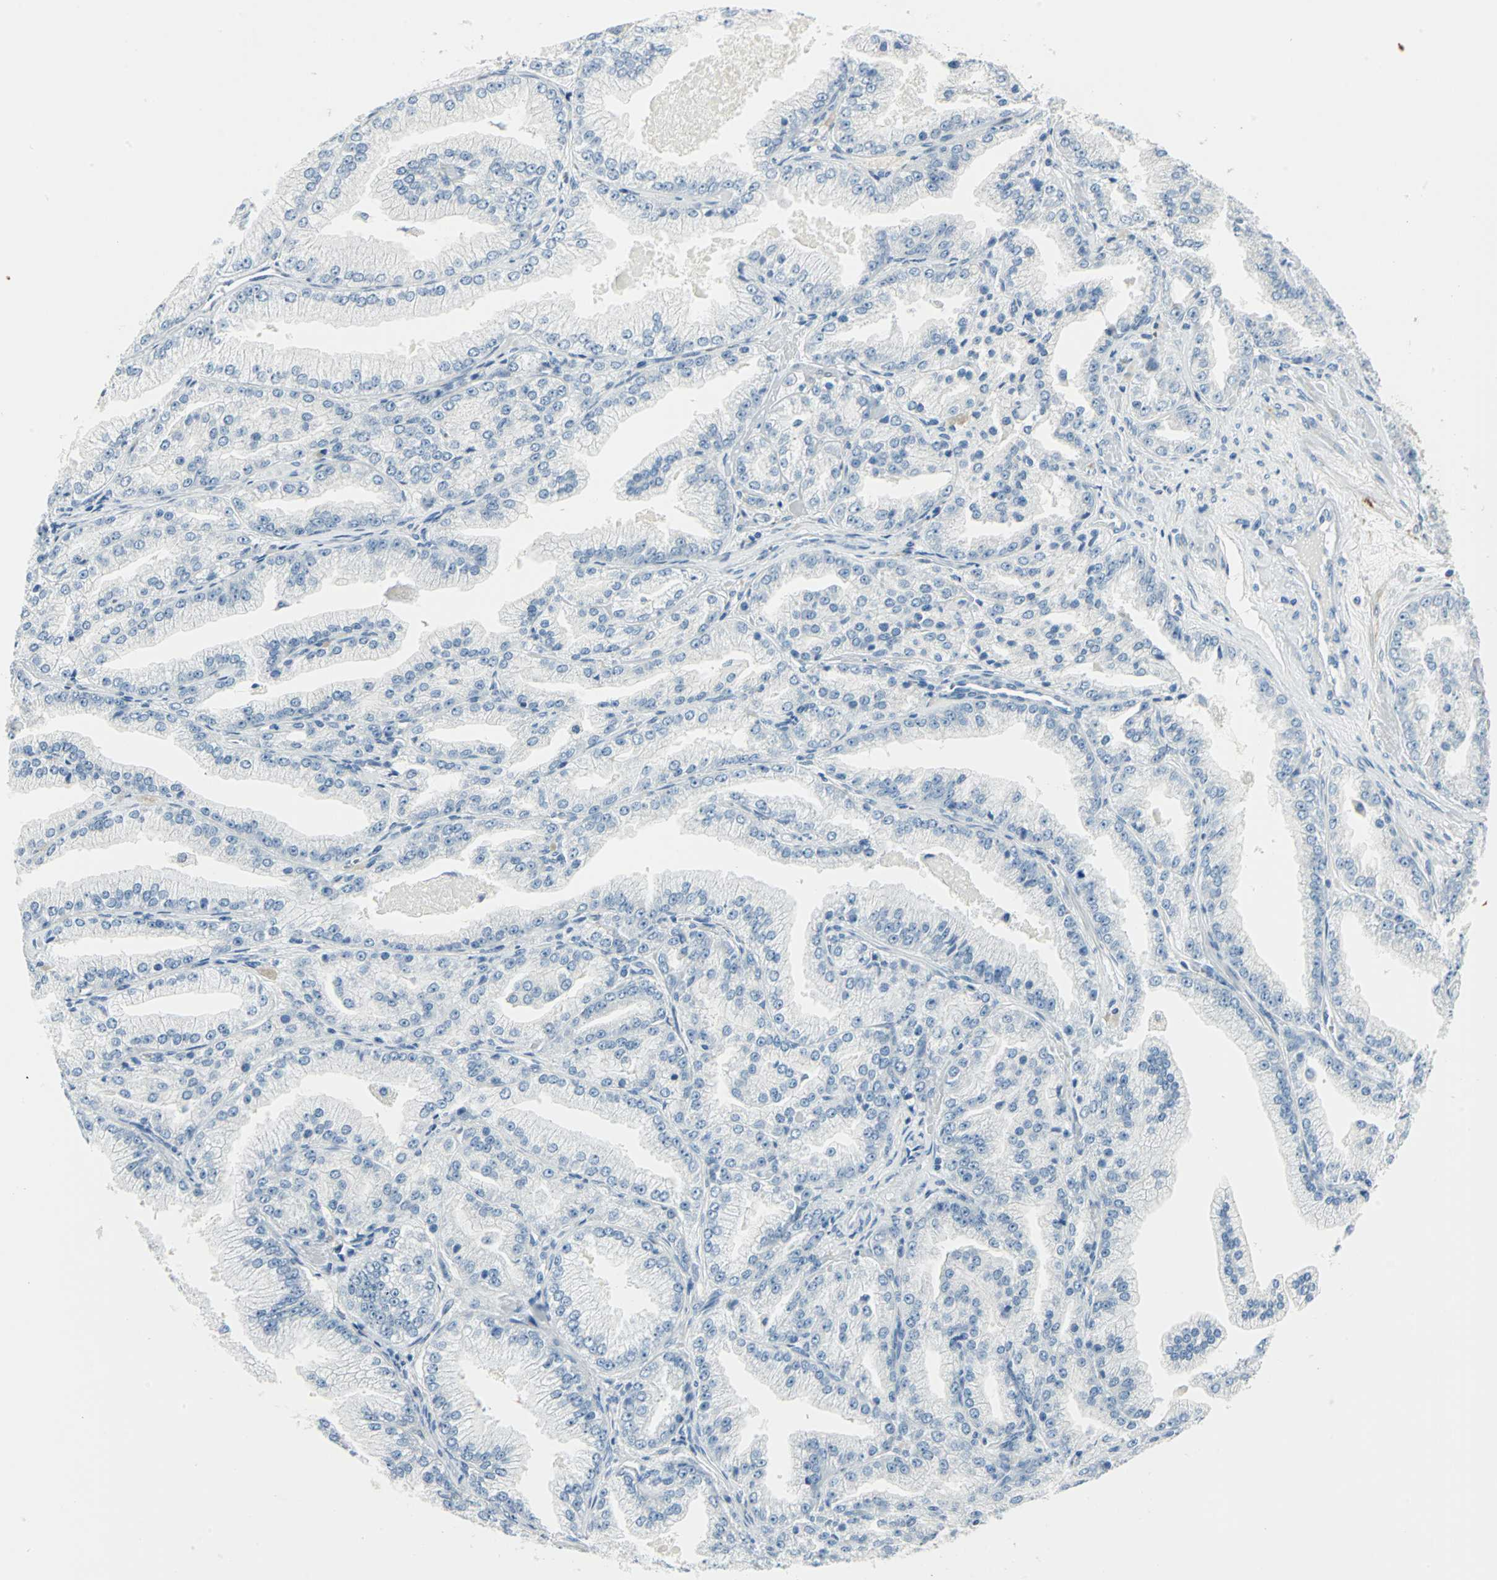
{"staining": {"intensity": "negative", "quantity": "none", "location": "none"}, "tissue": "prostate cancer", "cell_type": "Tumor cells", "image_type": "cancer", "snomed": [{"axis": "morphology", "description": "Adenocarcinoma, High grade"}, {"axis": "topography", "description": "Prostate"}], "caption": "Immunohistochemical staining of human prostate high-grade adenocarcinoma reveals no significant expression in tumor cells. (Brightfield microscopy of DAB immunohistochemistry at high magnification).", "gene": "UCHL1", "patient": {"sex": "male", "age": 61}}